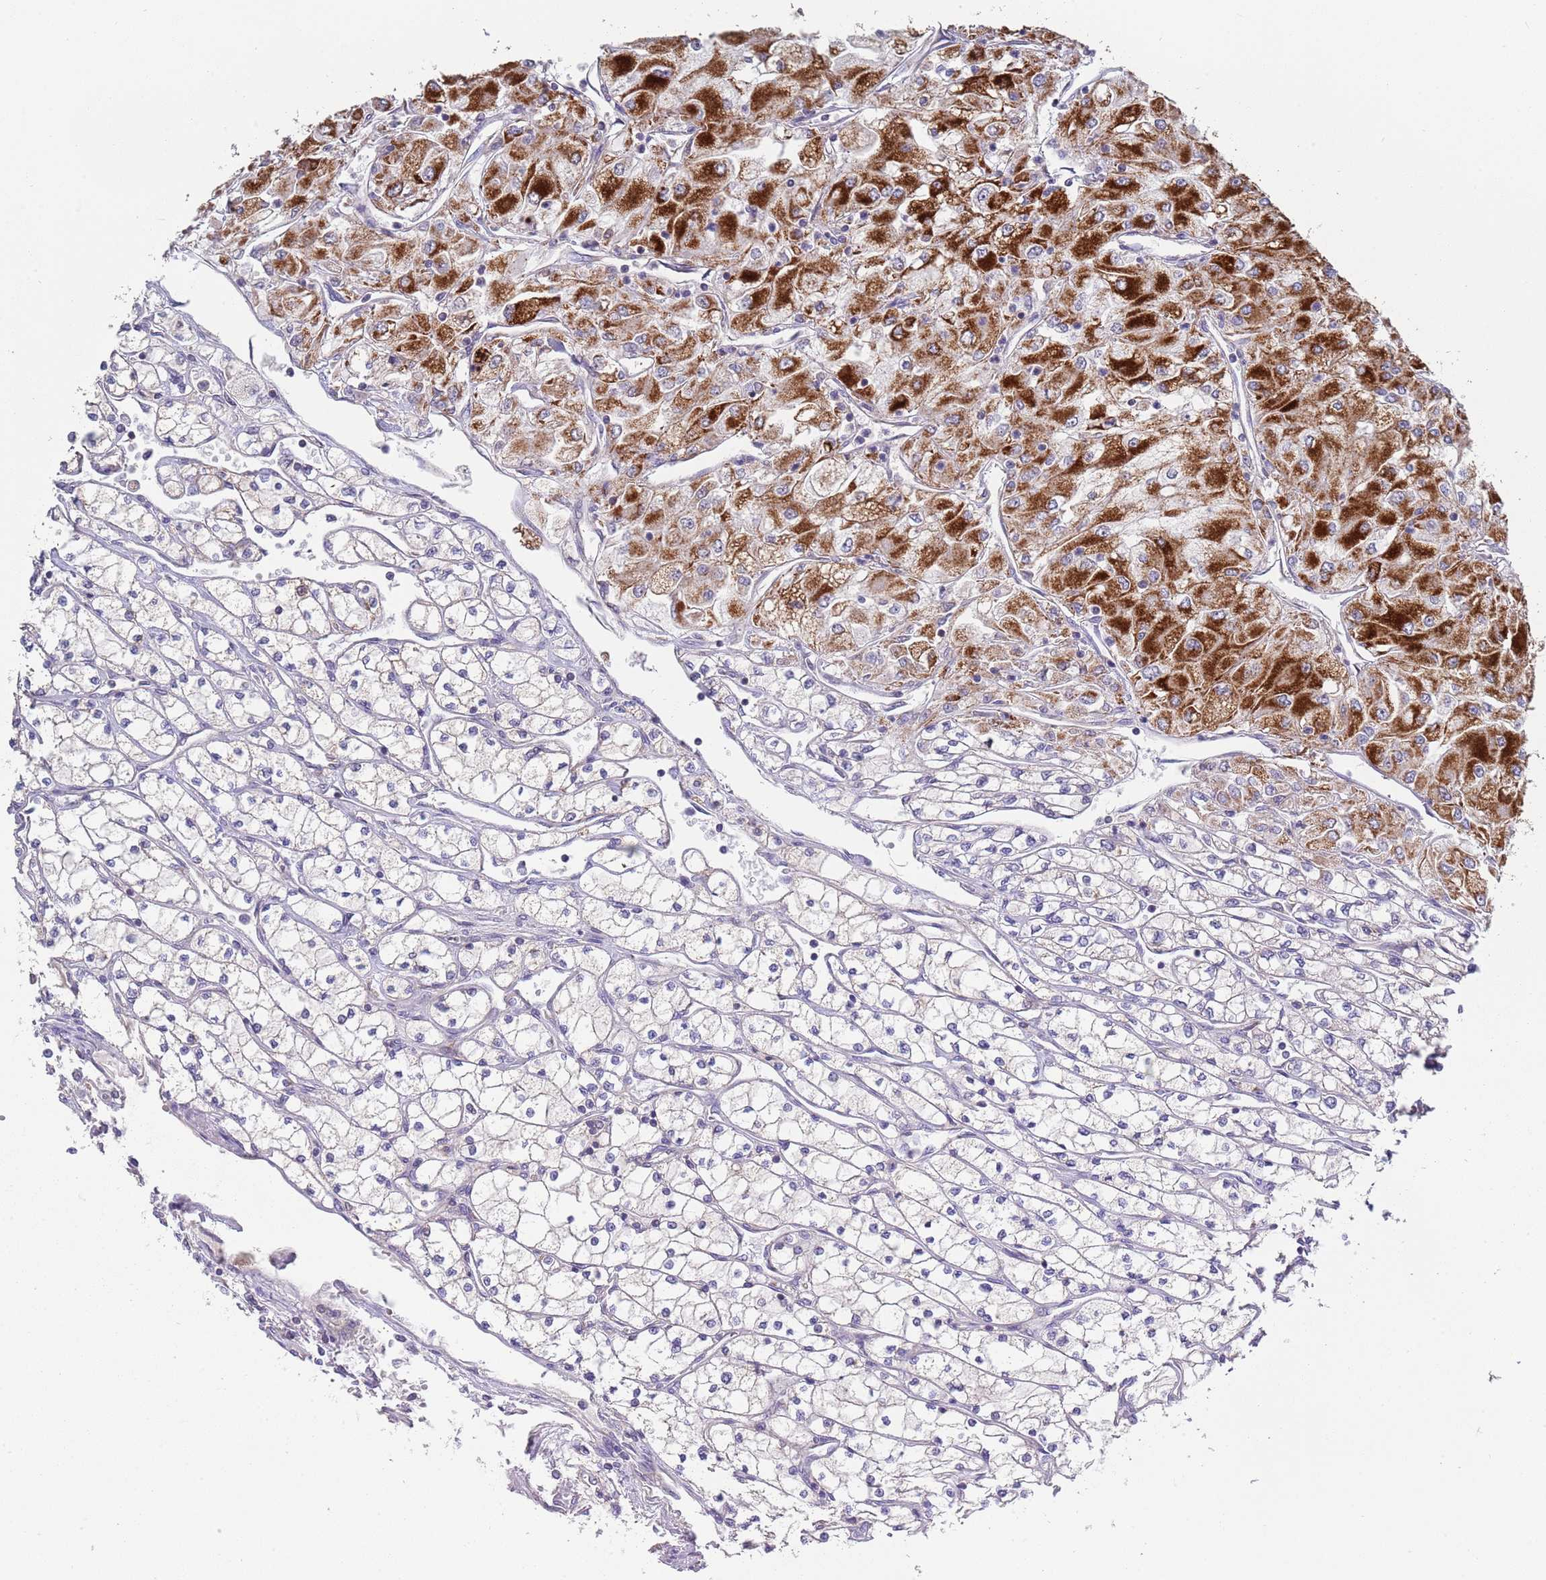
{"staining": {"intensity": "strong", "quantity": "25%-75%", "location": "cytoplasmic/membranous"}, "tissue": "renal cancer", "cell_type": "Tumor cells", "image_type": "cancer", "snomed": [{"axis": "morphology", "description": "Adenocarcinoma, NOS"}, {"axis": "topography", "description": "Kidney"}], "caption": "DAB immunohistochemical staining of adenocarcinoma (renal) shows strong cytoplasmic/membranous protein positivity in about 25%-75% of tumor cells.", "gene": "ABCC10", "patient": {"sex": "male", "age": 80}}